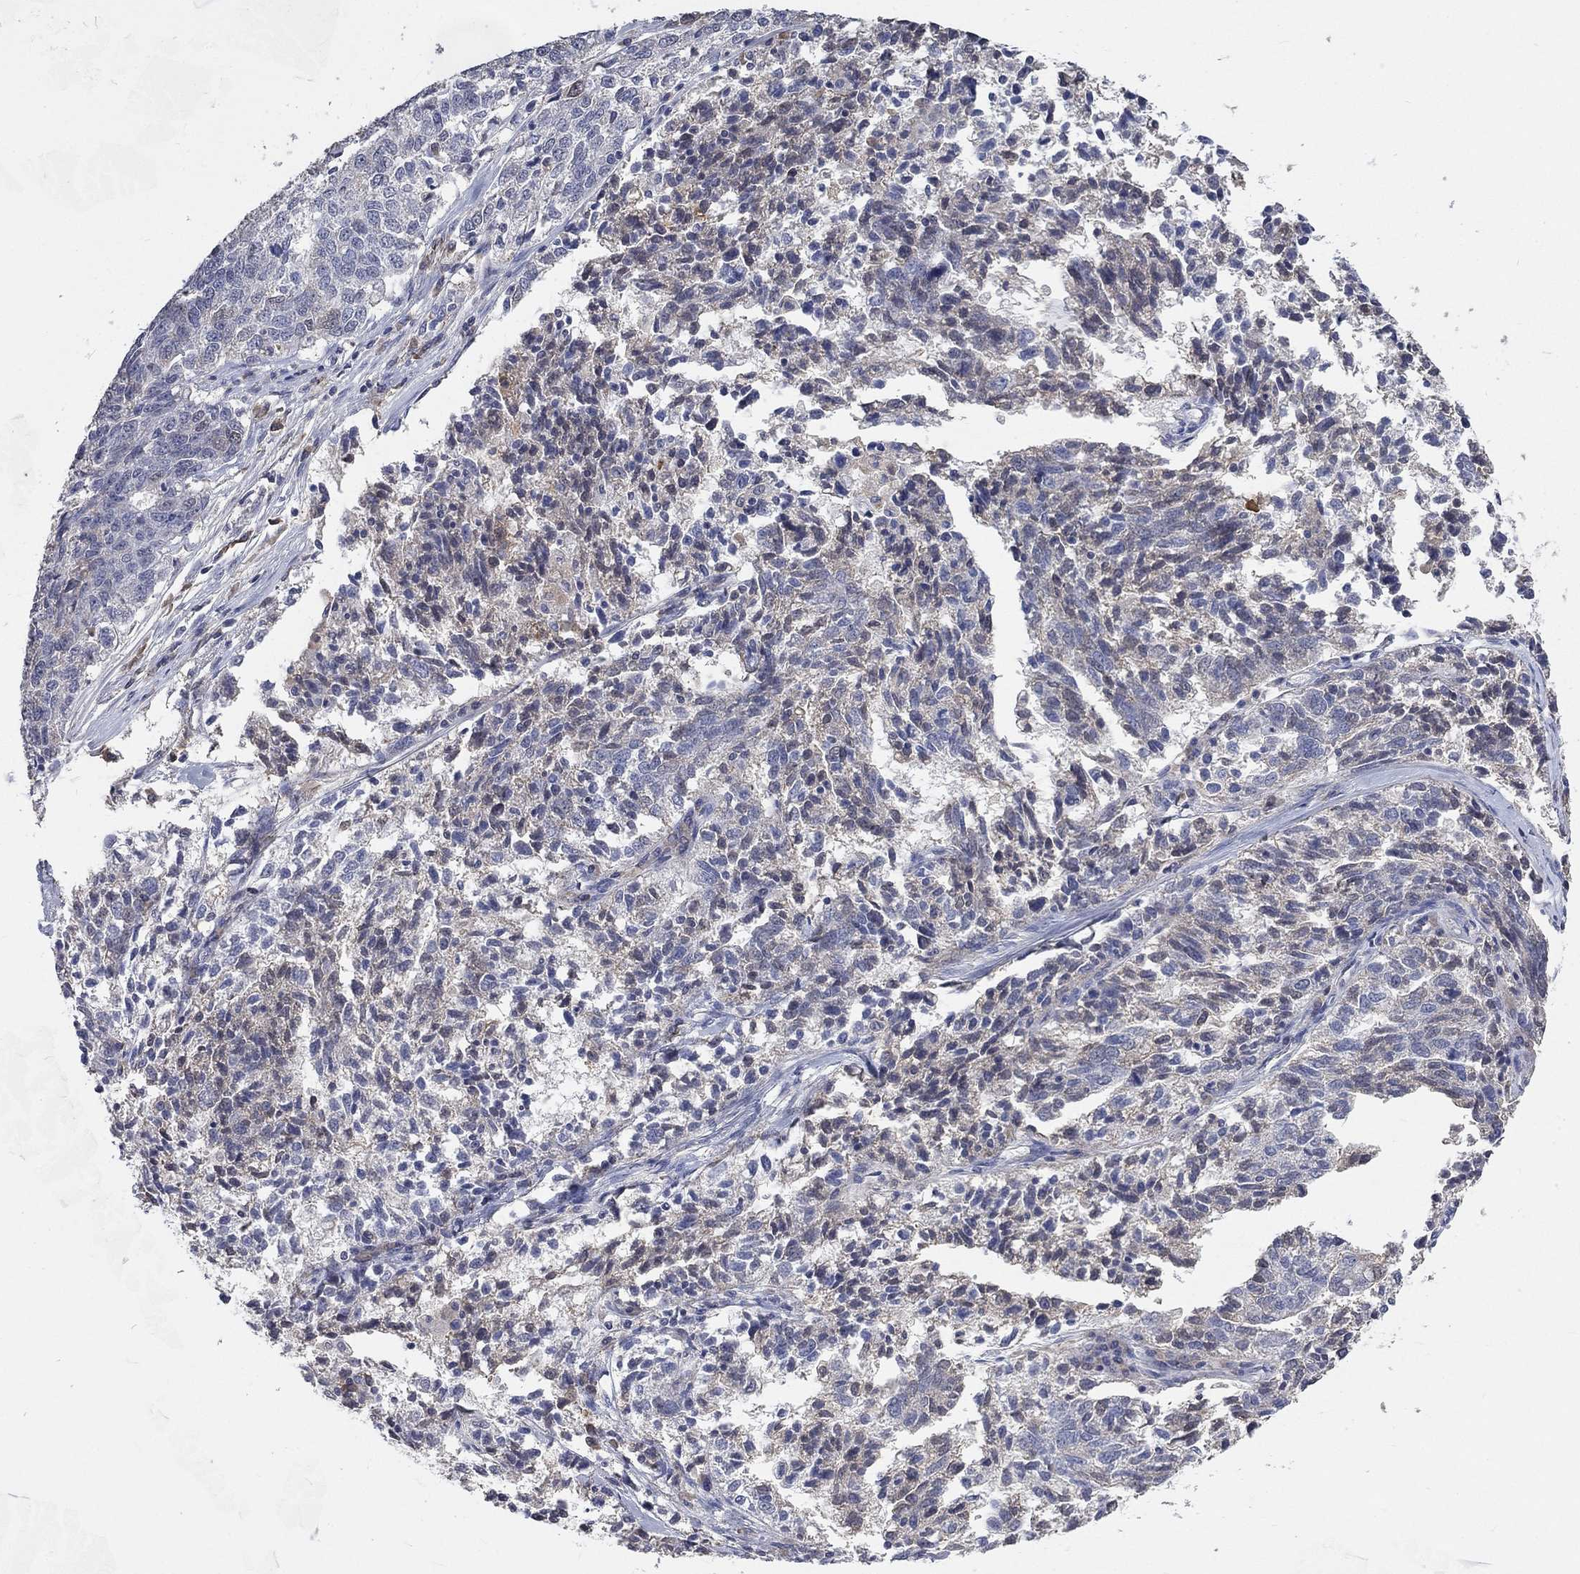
{"staining": {"intensity": "negative", "quantity": "none", "location": "none"}, "tissue": "ovarian cancer", "cell_type": "Tumor cells", "image_type": "cancer", "snomed": [{"axis": "morphology", "description": "Cystadenocarcinoma, serous, NOS"}, {"axis": "topography", "description": "Ovary"}], "caption": "This is a photomicrograph of immunohistochemistry (IHC) staining of ovarian serous cystadenocarcinoma, which shows no expression in tumor cells.", "gene": "ZBTB18", "patient": {"sex": "female", "age": 71}}